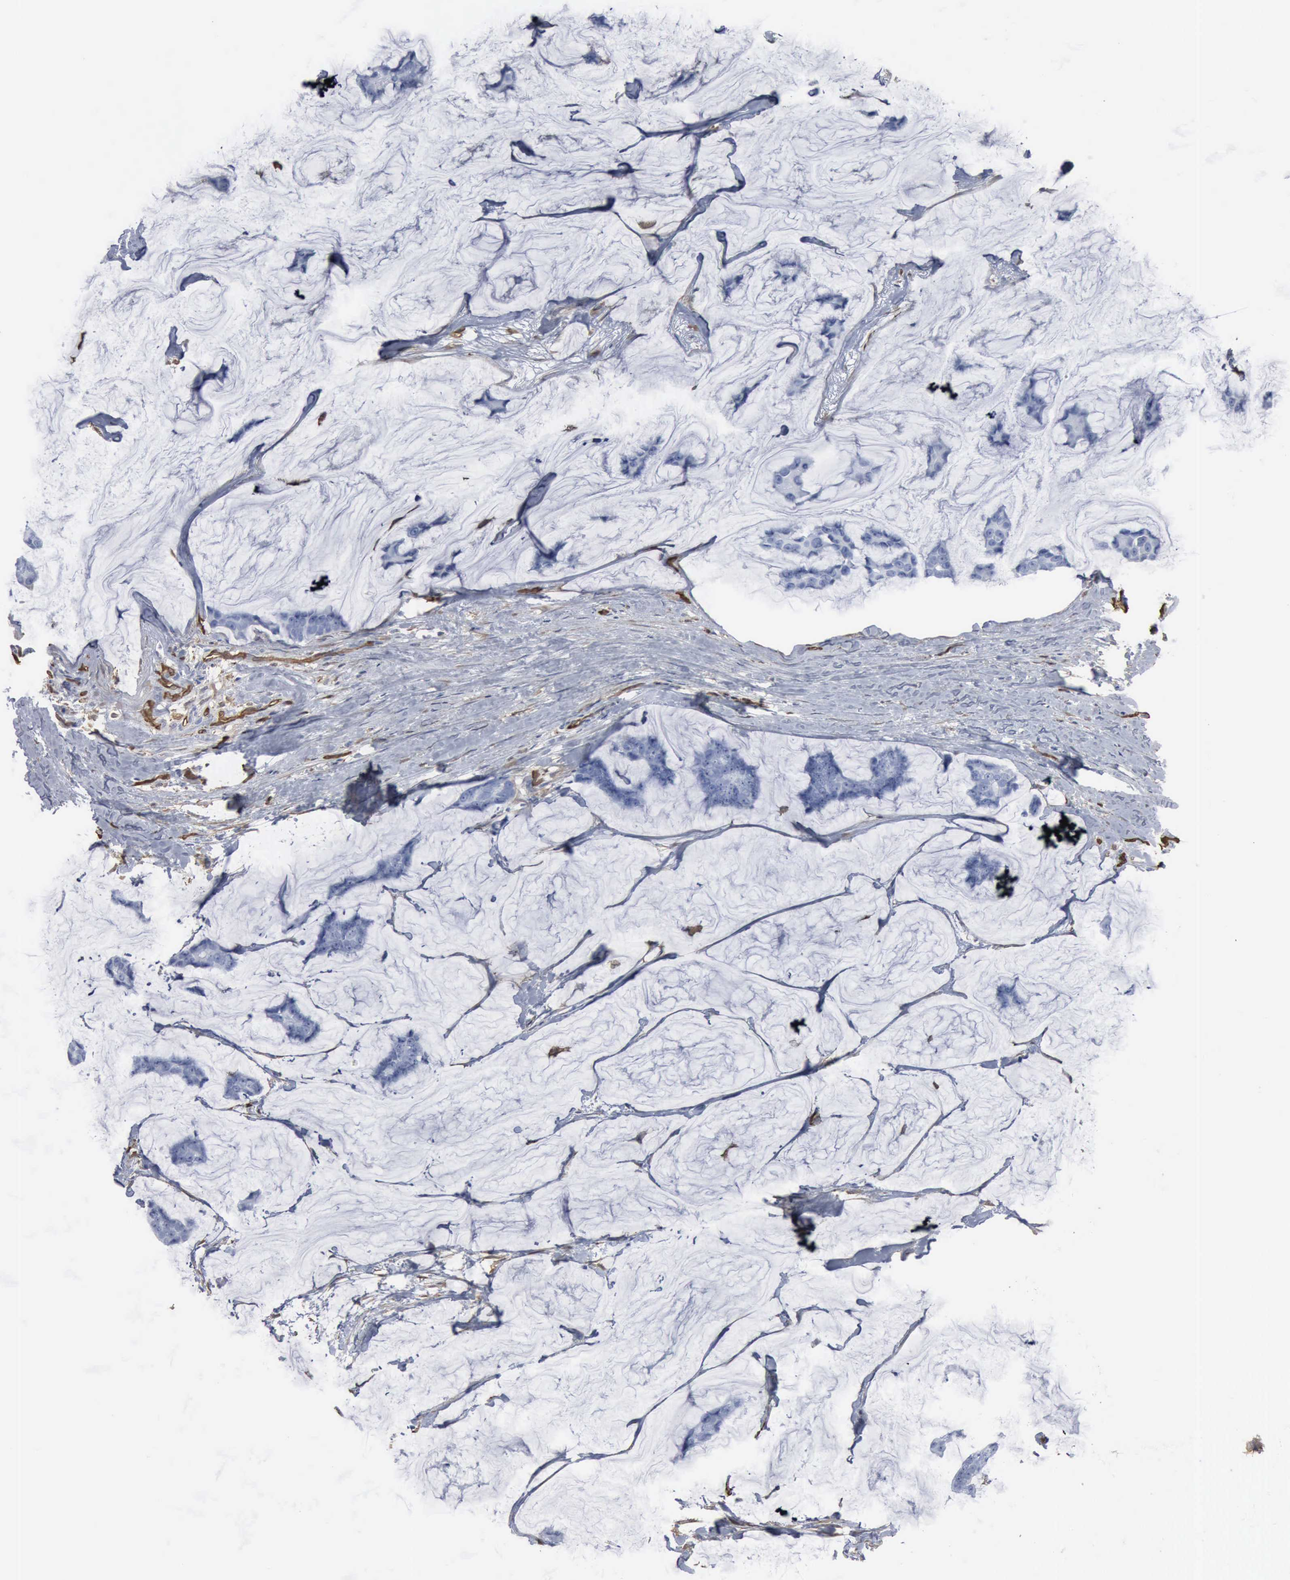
{"staining": {"intensity": "negative", "quantity": "none", "location": "none"}, "tissue": "breast cancer", "cell_type": "Tumor cells", "image_type": "cancer", "snomed": [{"axis": "morphology", "description": "Normal tissue, NOS"}, {"axis": "morphology", "description": "Duct carcinoma"}, {"axis": "topography", "description": "Breast"}], "caption": "This is an immunohistochemistry (IHC) photomicrograph of intraductal carcinoma (breast). There is no staining in tumor cells.", "gene": "FSCN1", "patient": {"sex": "female", "age": 50}}